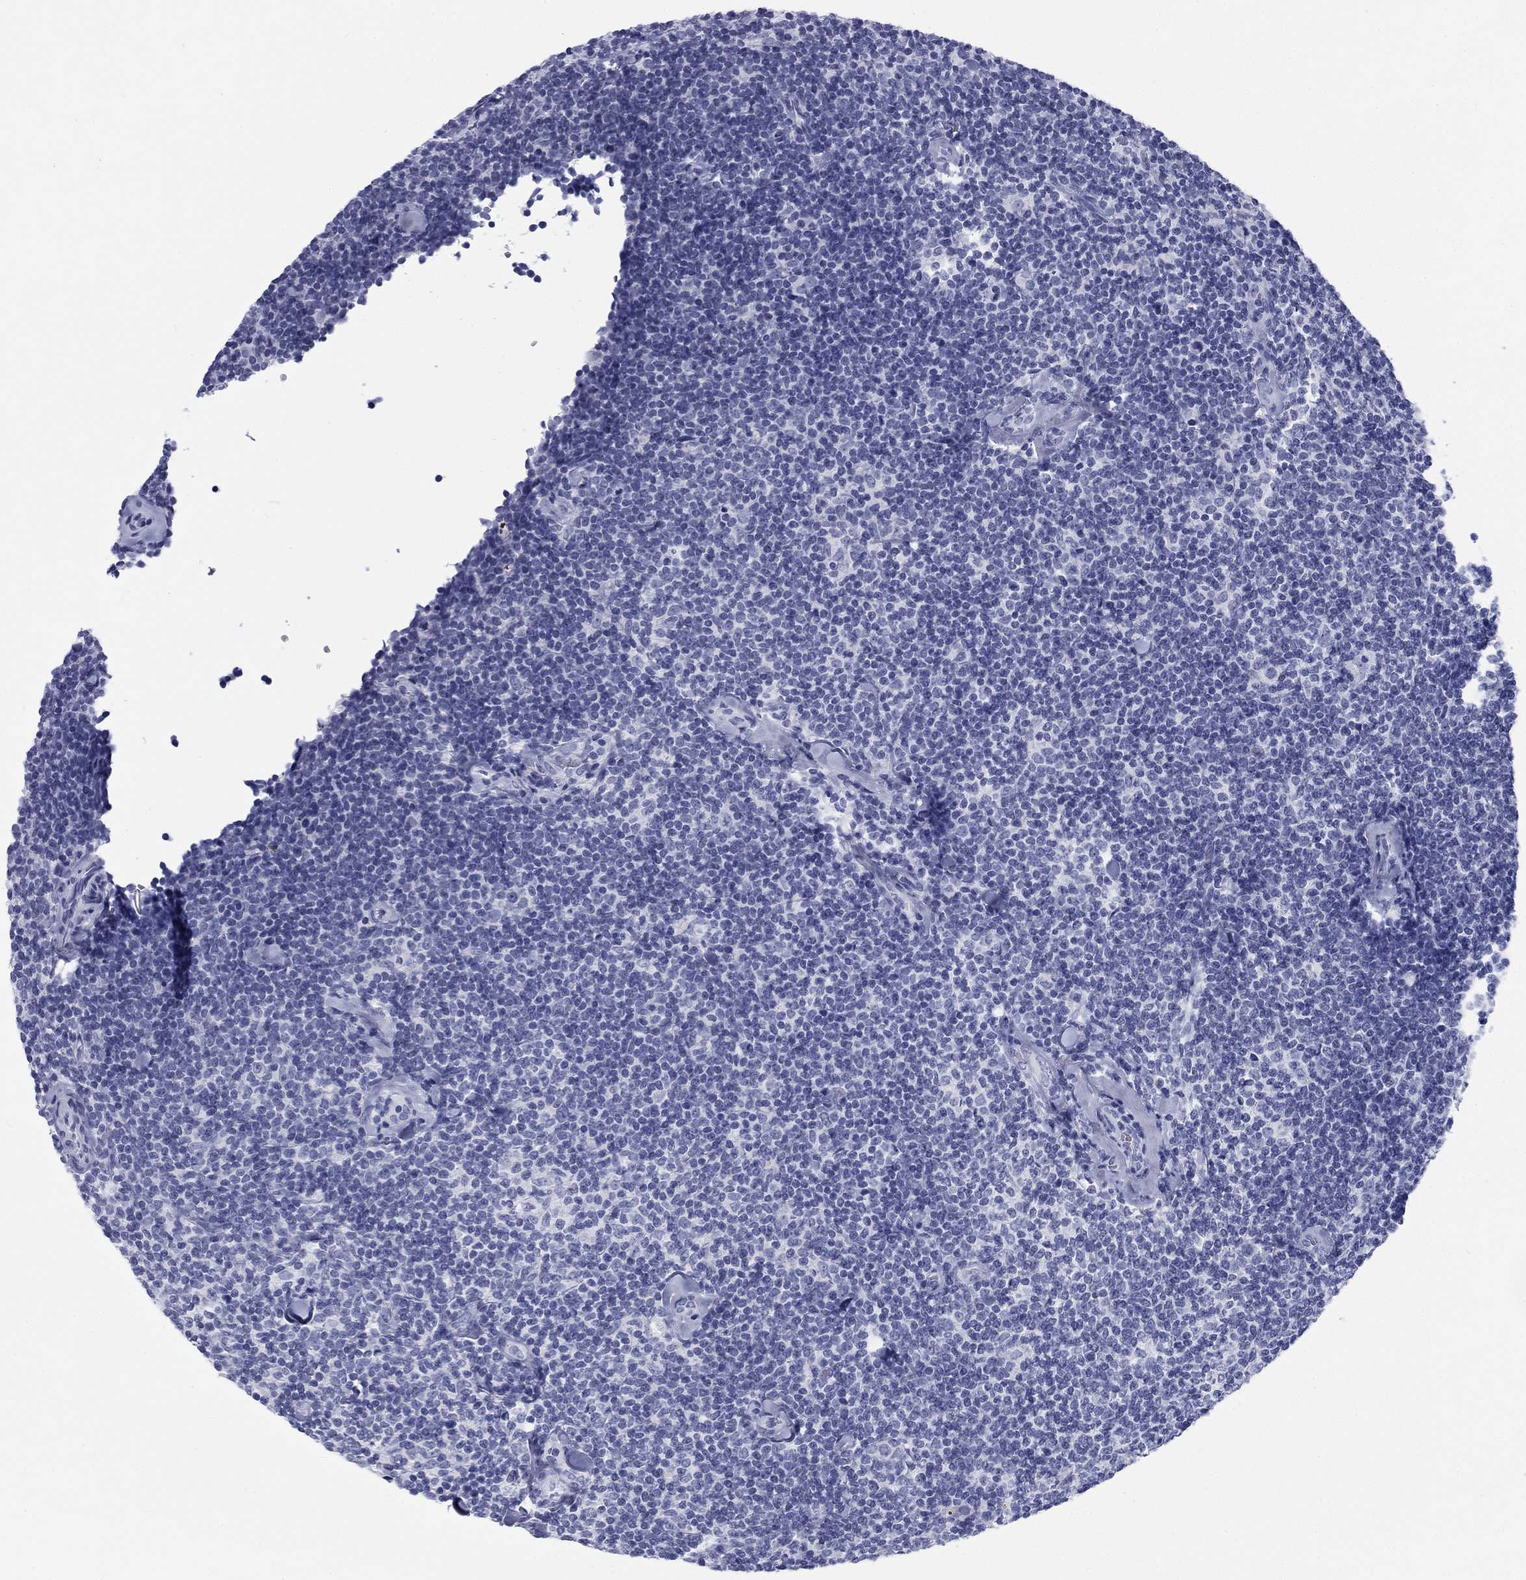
{"staining": {"intensity": "negative", "quantity": "none", "location": "none"}, "tissue": "lymphoma", "cell_type": "Tumor cells", "image_type": "cancer", "snomed": [{"axis": "morphology", "description": "Malignant lymphoma, non-Hodgkin's type, Low grade"}, {"axis": "topography", "description": "Lymph node"}], "caption": "A histopathology image of human malignant lymphoma, non-Hodgkin's type (low-grade) is negative for staining in tumor cells.", "gene": "CALB1", "patient": {"sex": "female", "age": 56}}